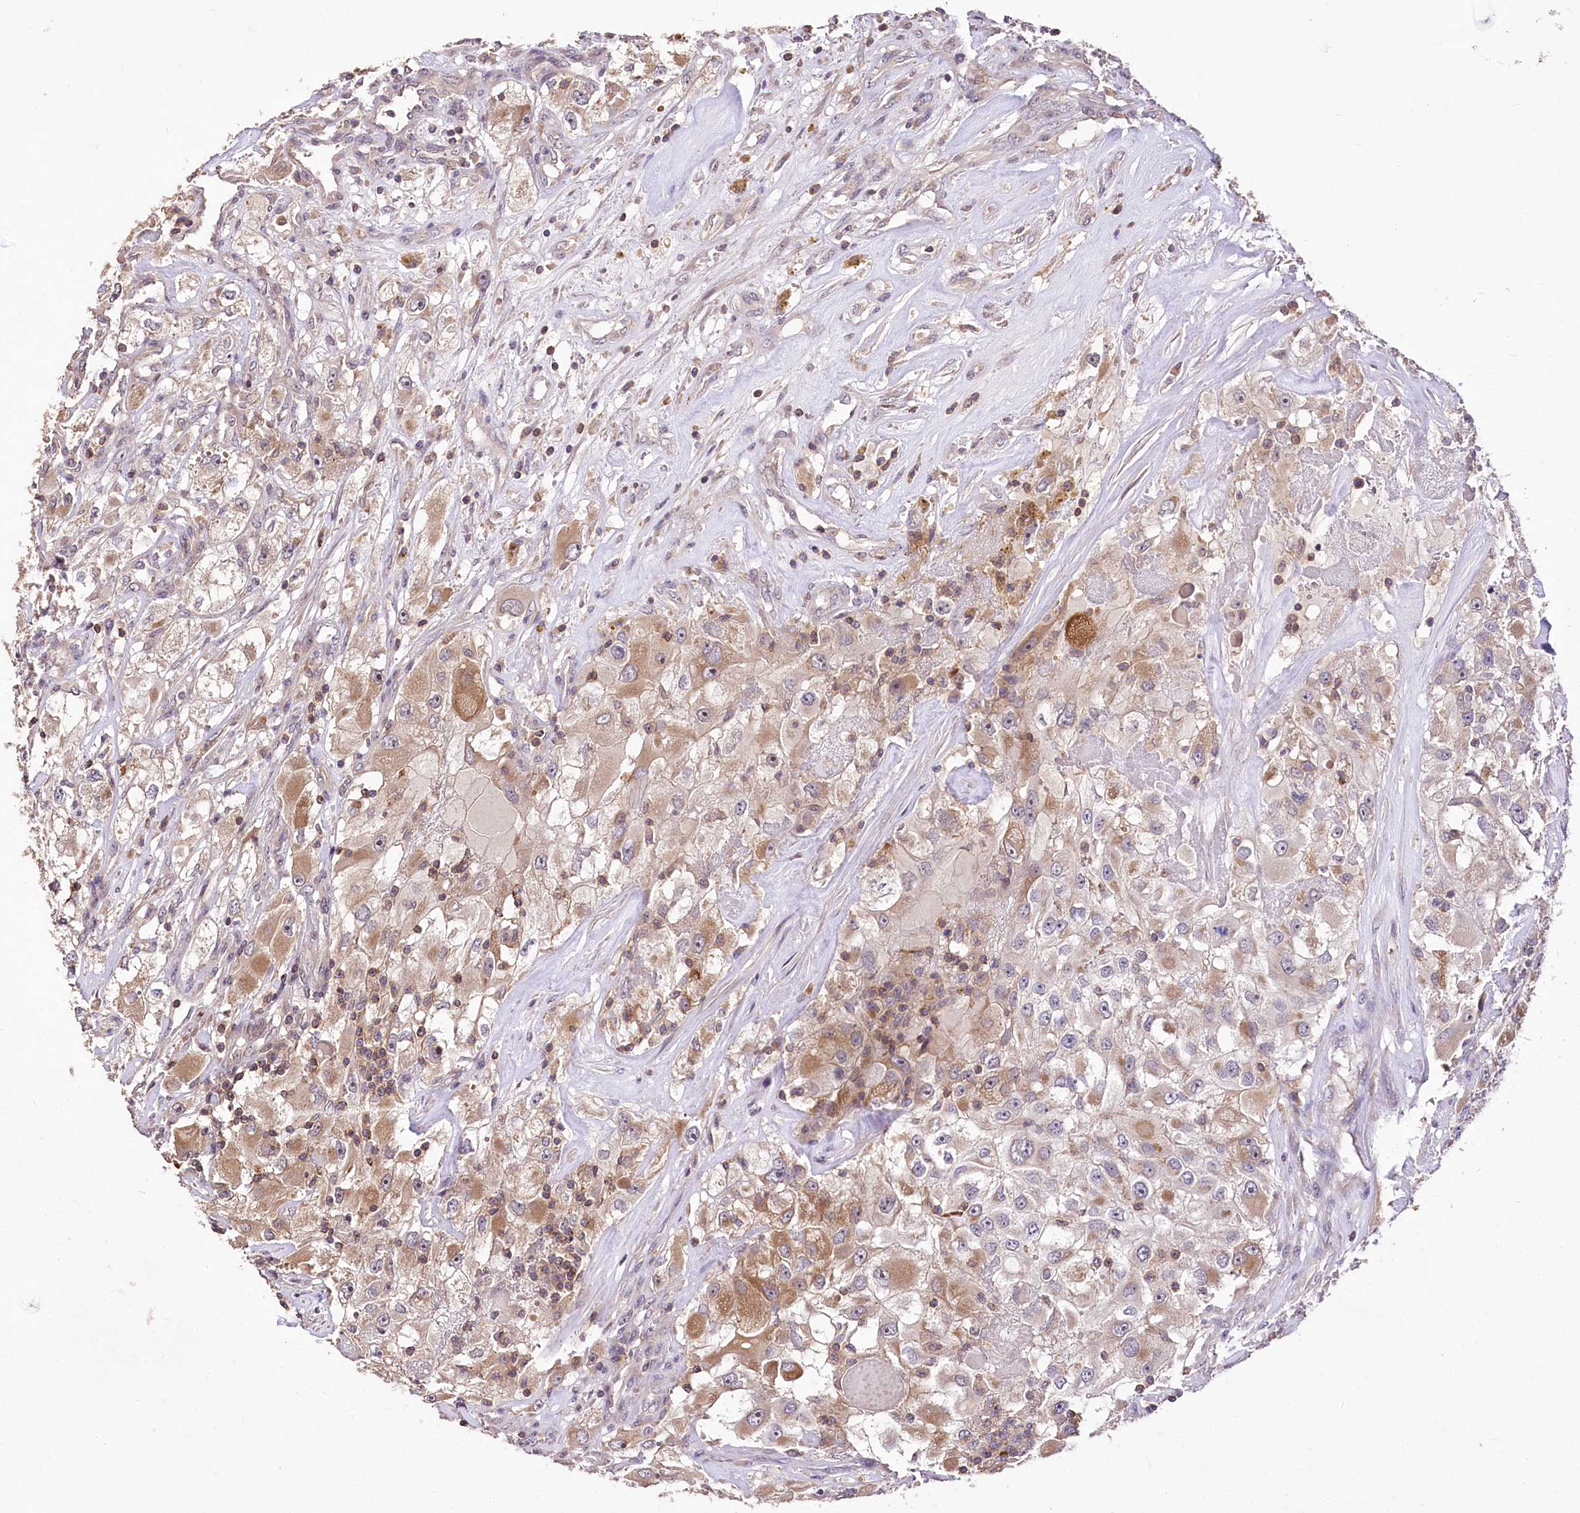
{"staining": {"intensity": "moderate", "quantity": "25%-75%", "location": "cytoplasmic/membranous"}, "tissue": "renal cancer", "cell_type": "Tumor cells", "image_type": "cancer", "snomed": [{"axis": "morphology", "description": "Adenocarcinoma, NOS"}, {"axis": "topography", "description": "Kidney"}], "caption": "DAB immunohistochemical staining of renal cancer reveals moderate cytoplasmic/membranous protein expression in approximately 25%-75% of tumor cells.", "gene": "SERGEF", "patient": {"sex": "female", "age": 52}}